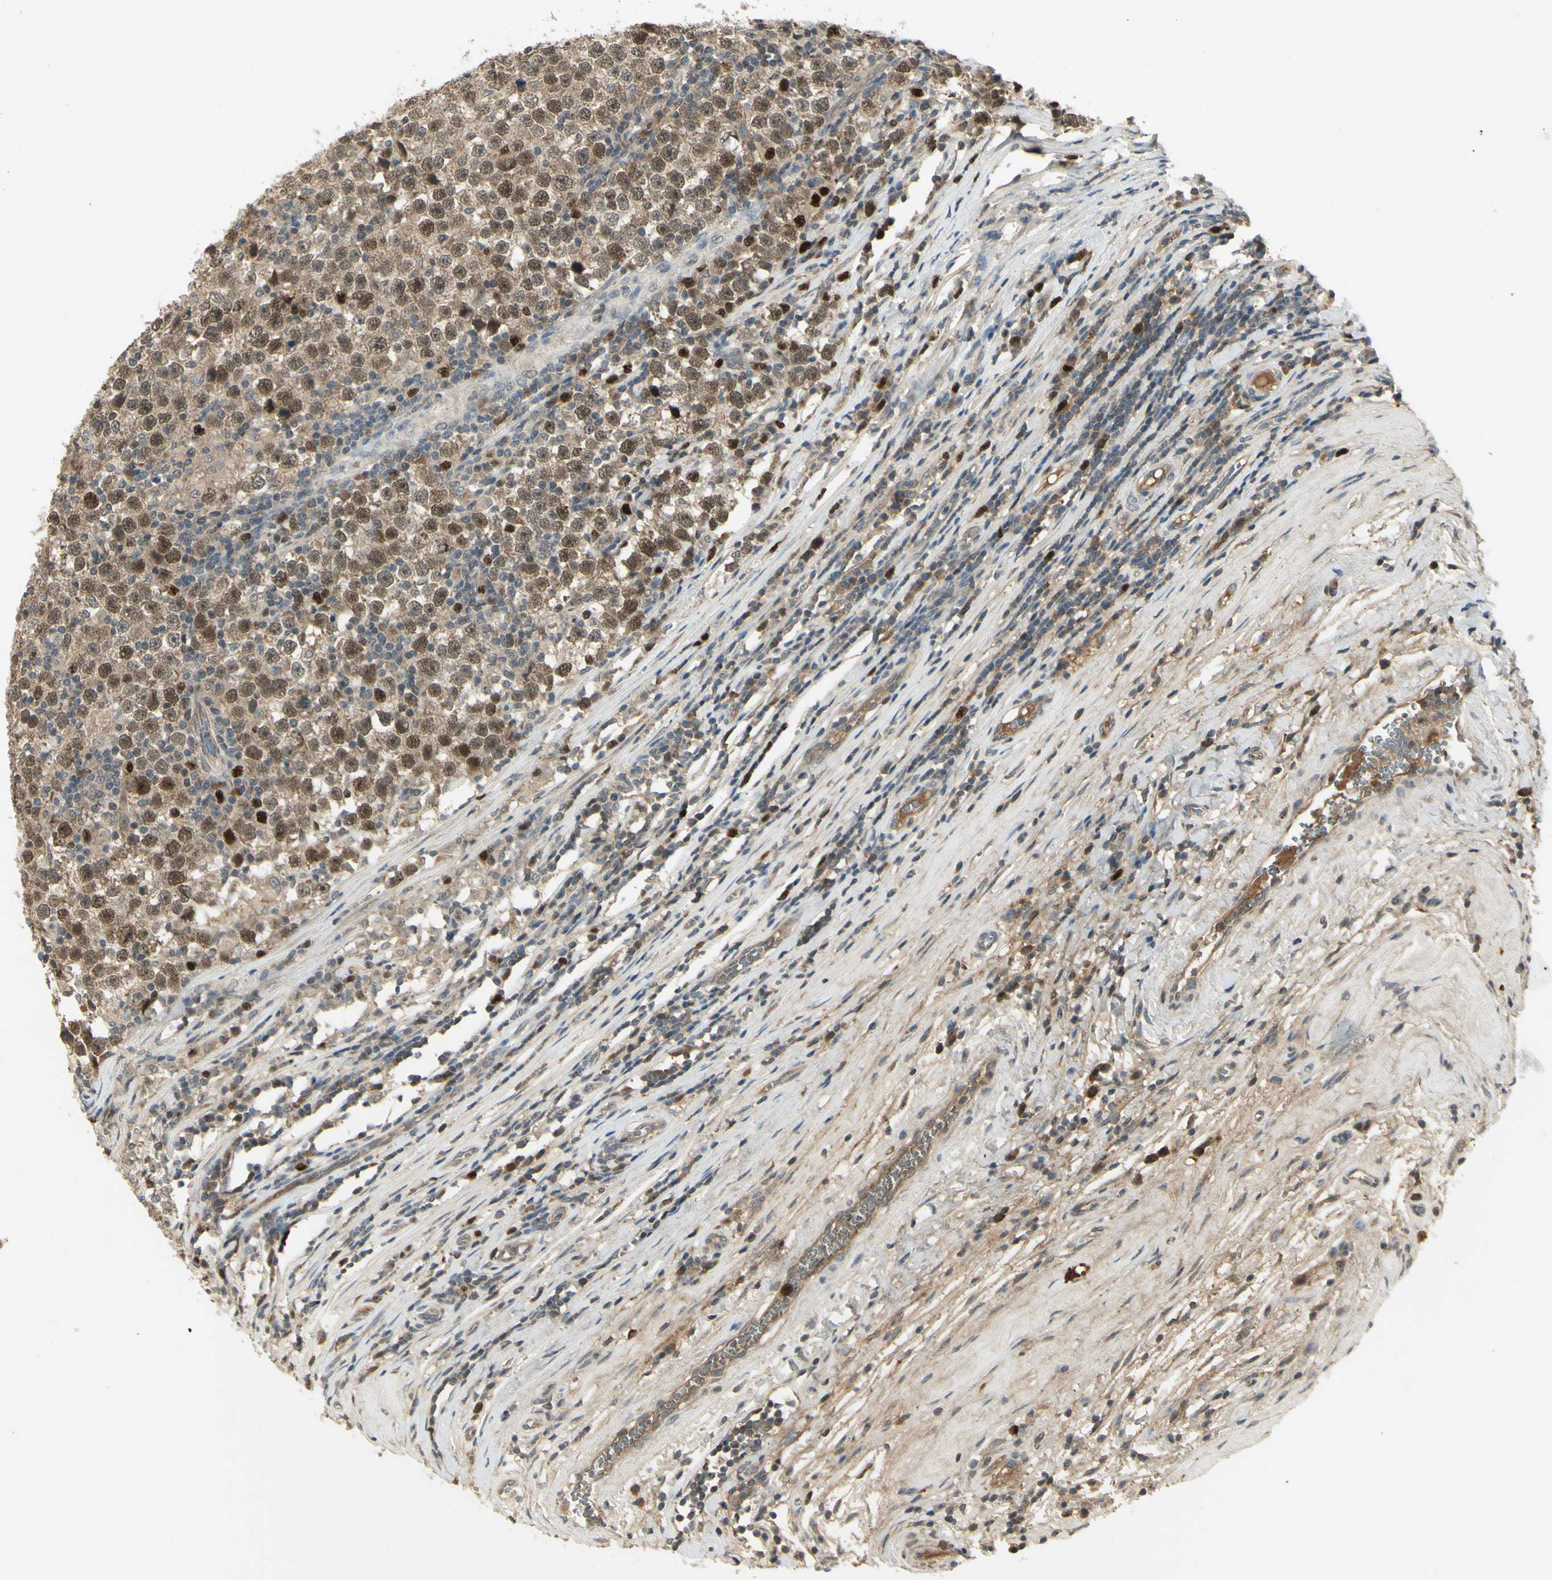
{"staining": {"intensity": "moderate", "quantity": ">75%", "location": "nuclear"}, "tissue": "testis cancer", "cell_type": "Tumor cells", "image_type": "cancer", "snomed": [{"axis": "morphology", "description": "Seminoma, NOS"}, {"axis": "topography", "description": "Testis"}], "caption": "High-magnification brightfield microscopy of testis cancer (seminoma) stained with DAB (3,3'-diaminobenzidine) (brown) and counterstained with hematoxylin (blue). tumor cells exhibit moderate nuclear positivity is identified in approximately>75% of cells. (DAB = brown stain, brightfield microscopy at high magnification).", "gene": "RAD18", "patient": {"sex": "male", "age": 43}}